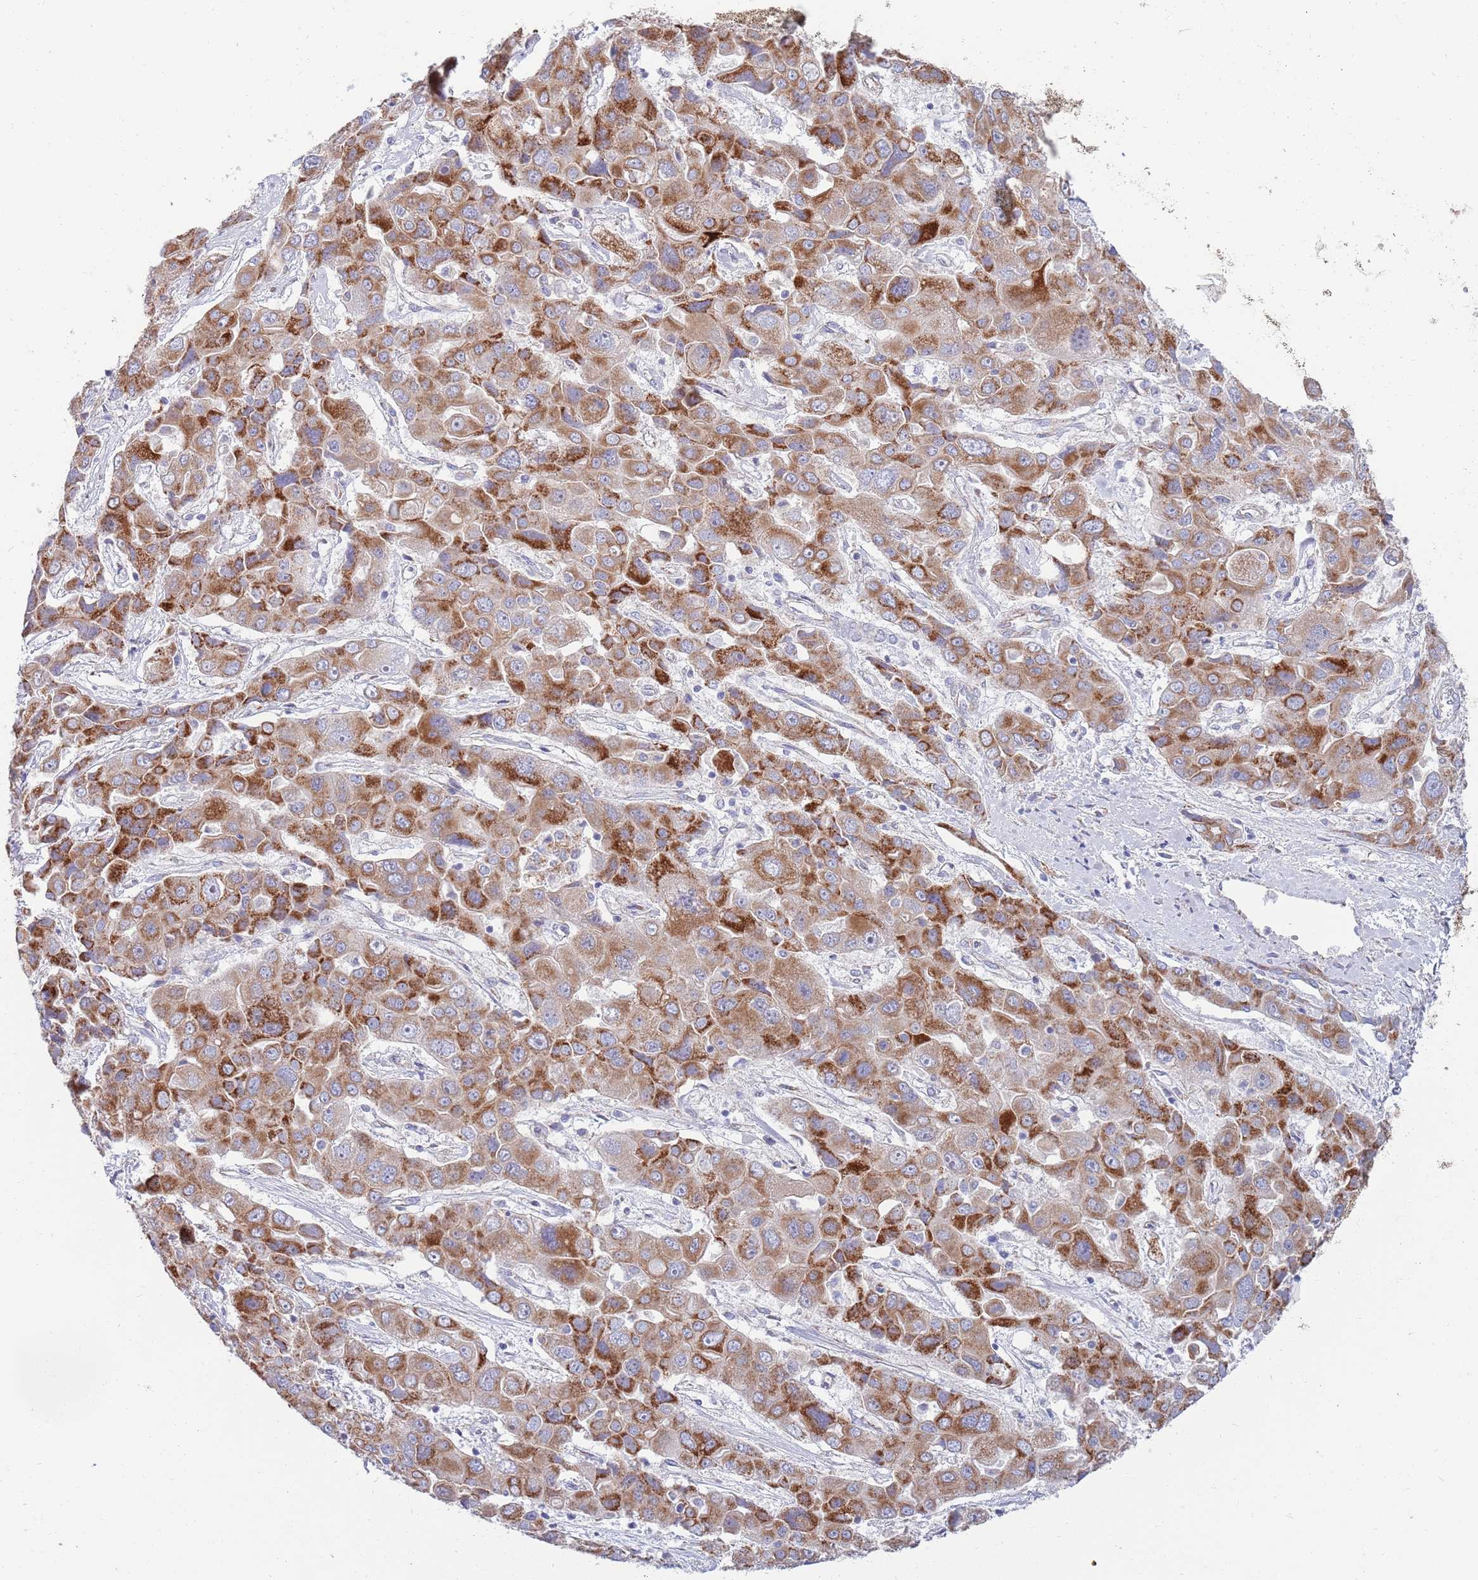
{"staining": {"intensity": "strong", "quantity": ">75%", "location": "cytoplasmic/membranous"}, "tissue": "liver cancer", "cell_type": "Tumor cells", "image_type": "cancer", "snomed": [{"axis": "morphology", "description": "Cholangiocarcinoma"}, {"axis": "topography", "description": "Liver"}], "caption": "Protein expression analysis of cholangiocarcinoma (liver) demonstrates strong cytoplasmic/membranous staining in about >75% of tumor cells.", "gene": "EMC8", "patient": {"sex": "male", "age": 67}}